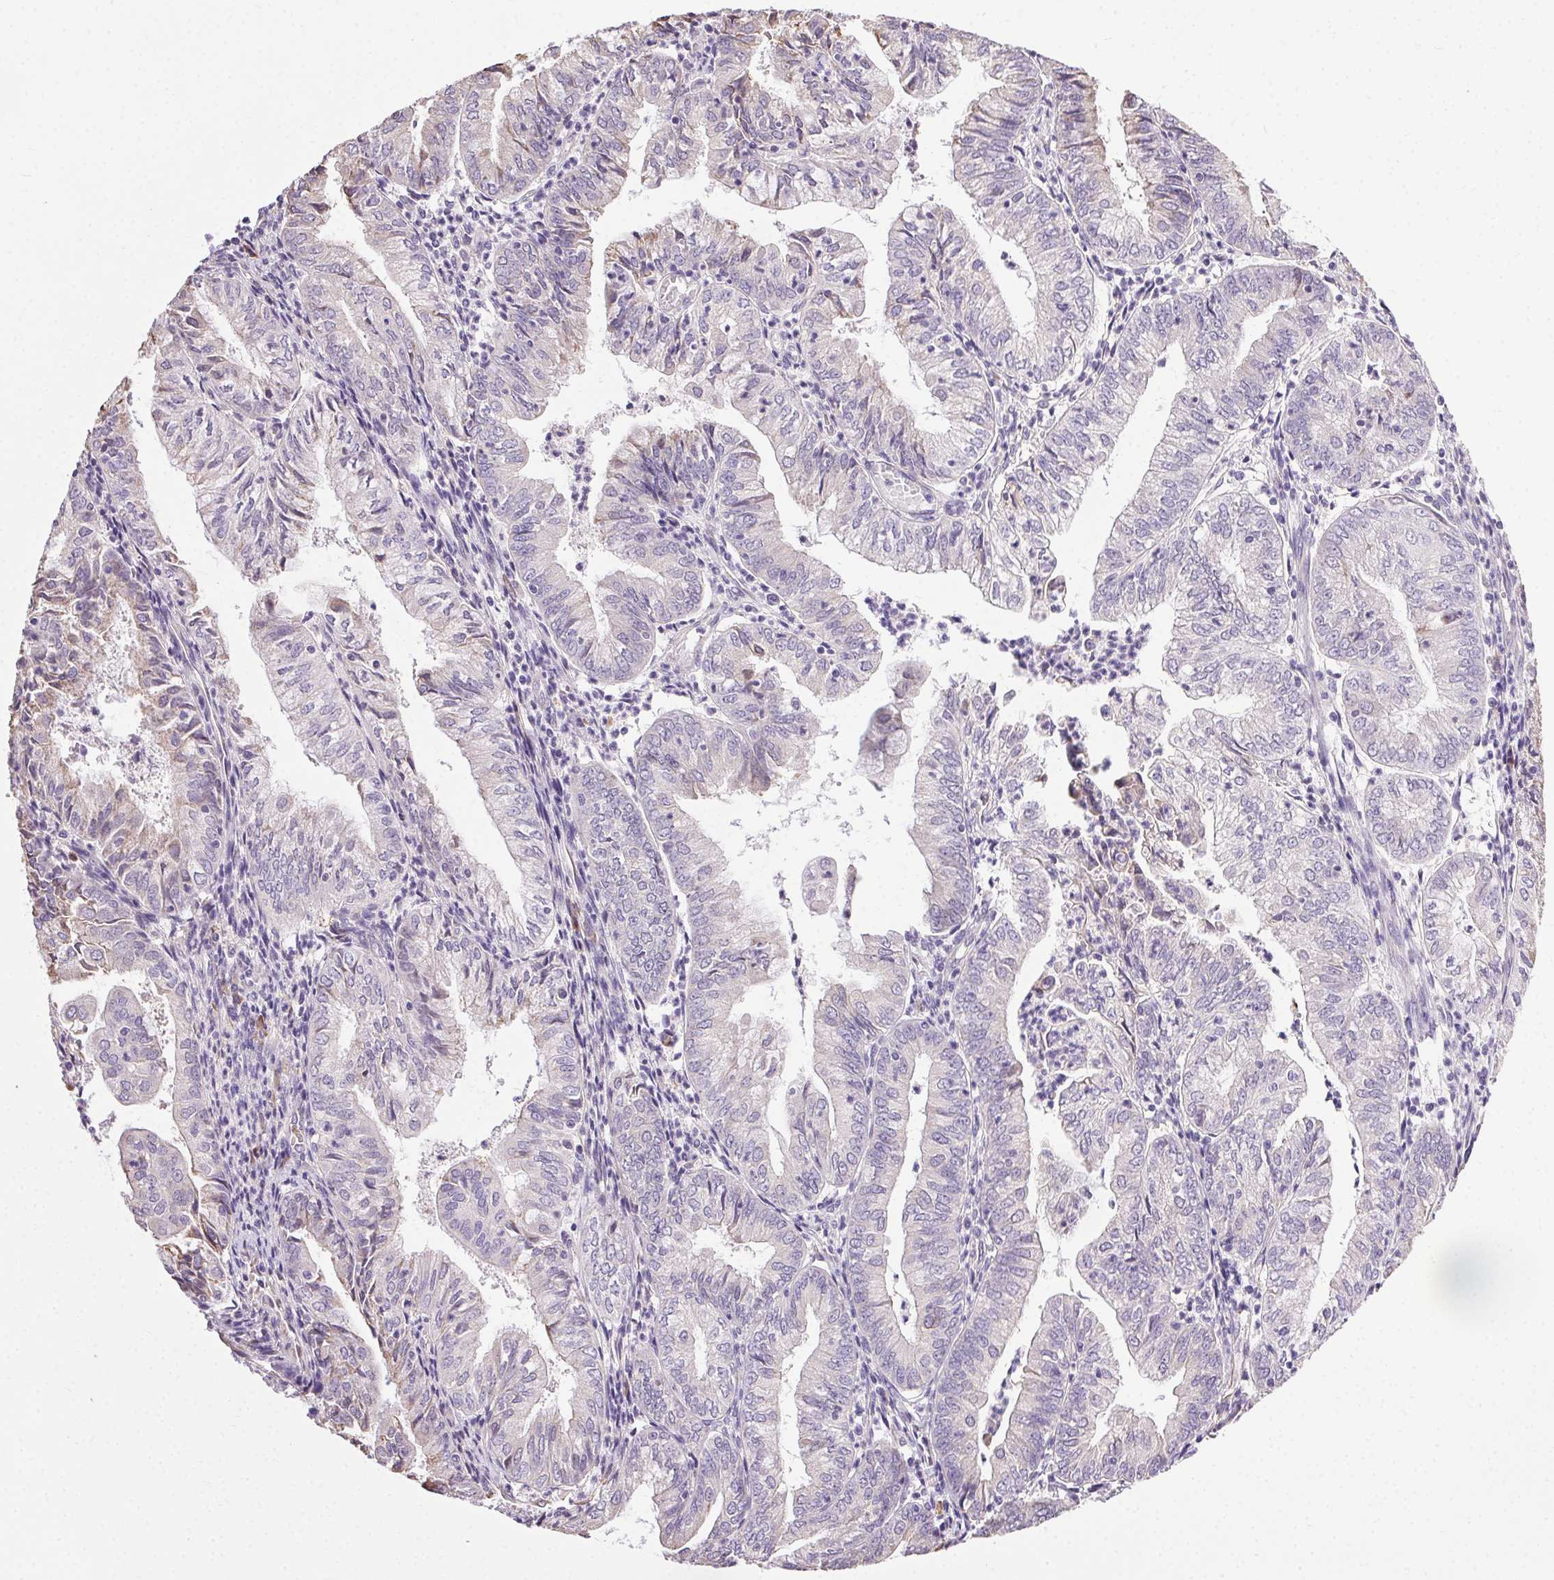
{"staining": {"intensity": "negative", "quantity": "none", "location": "none"}, "tissue": "endometrial cancer", "cell_type": "Tumor cells", "image_type": "cancer", "snomed": [{"axis": "morphology", "description": "Adenocarcinoma, NOS"}, {"axis": "topography", "description": "Endometrium"}], "caption": "A high-resolution micrograph shows immunohistochemistry (IHC) staining of endometrial cancer (adenocarcinoma), which displays no significant expression in tumor cells.", "gene": "SNX31", "patient": {"sex": "female", "age": 55}}